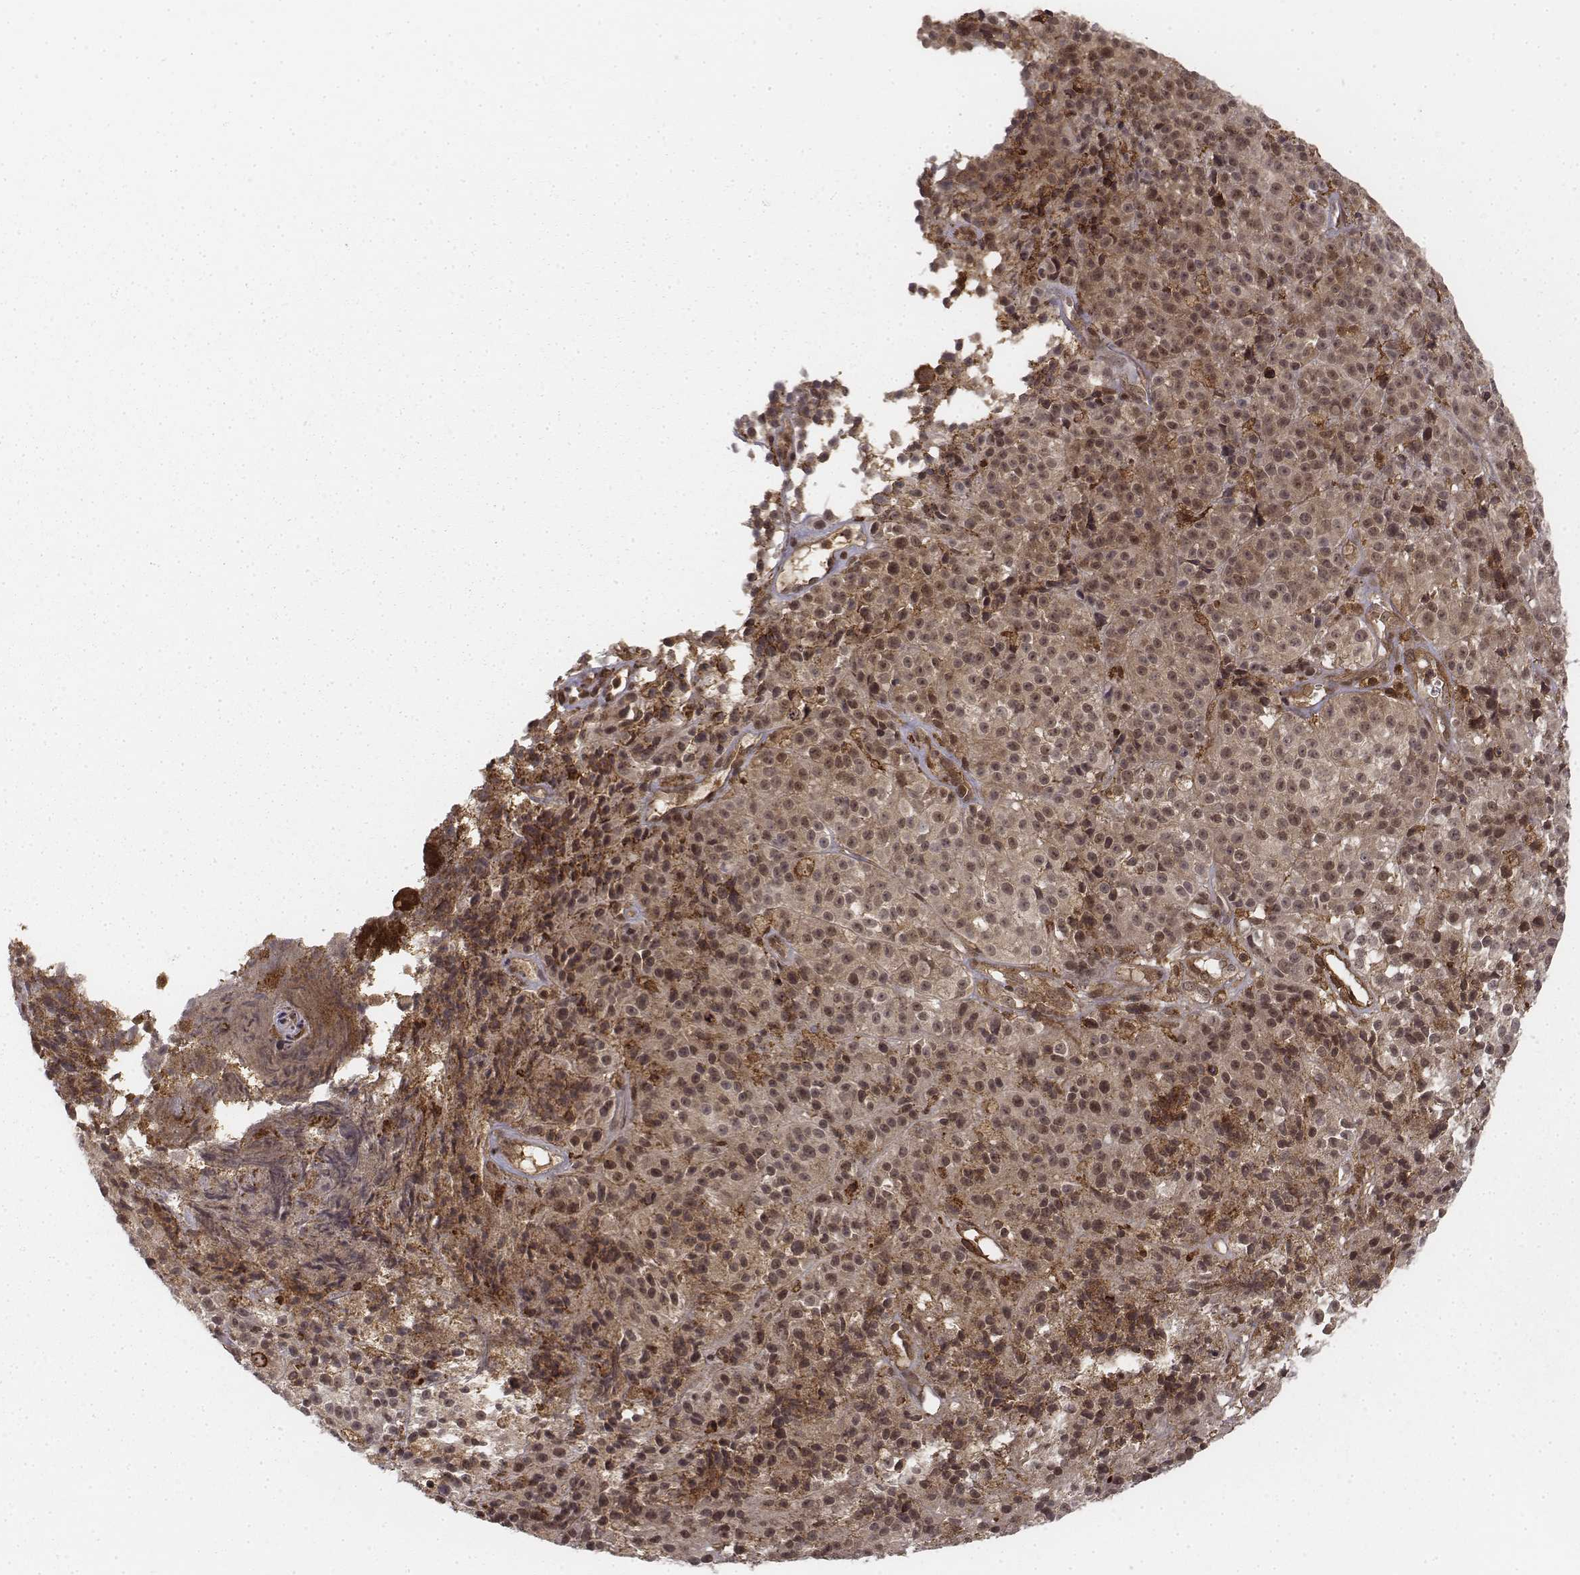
{"staining": {"intensity": "moderate", "quantity": ">75%", "location": "cytoplasmic/membranous,nuclear"}, "tissue": "melanoma", "cell_type": "Tumor cells", "image_type": "cancer", "snomed": [{"axis": "morphology", "description": "Malignant melanoma, NOS"}, {"axis": "topography", "description": "Skin"}], "caption": "Protein expression by IHC demonstrates moderate cytoplasmic/membranous and nuclear staining in about >75% of tumor cells in malignant melanoma.", "gene": "ZFYVE19", "patient": {"sex": "female", "age": 58}}